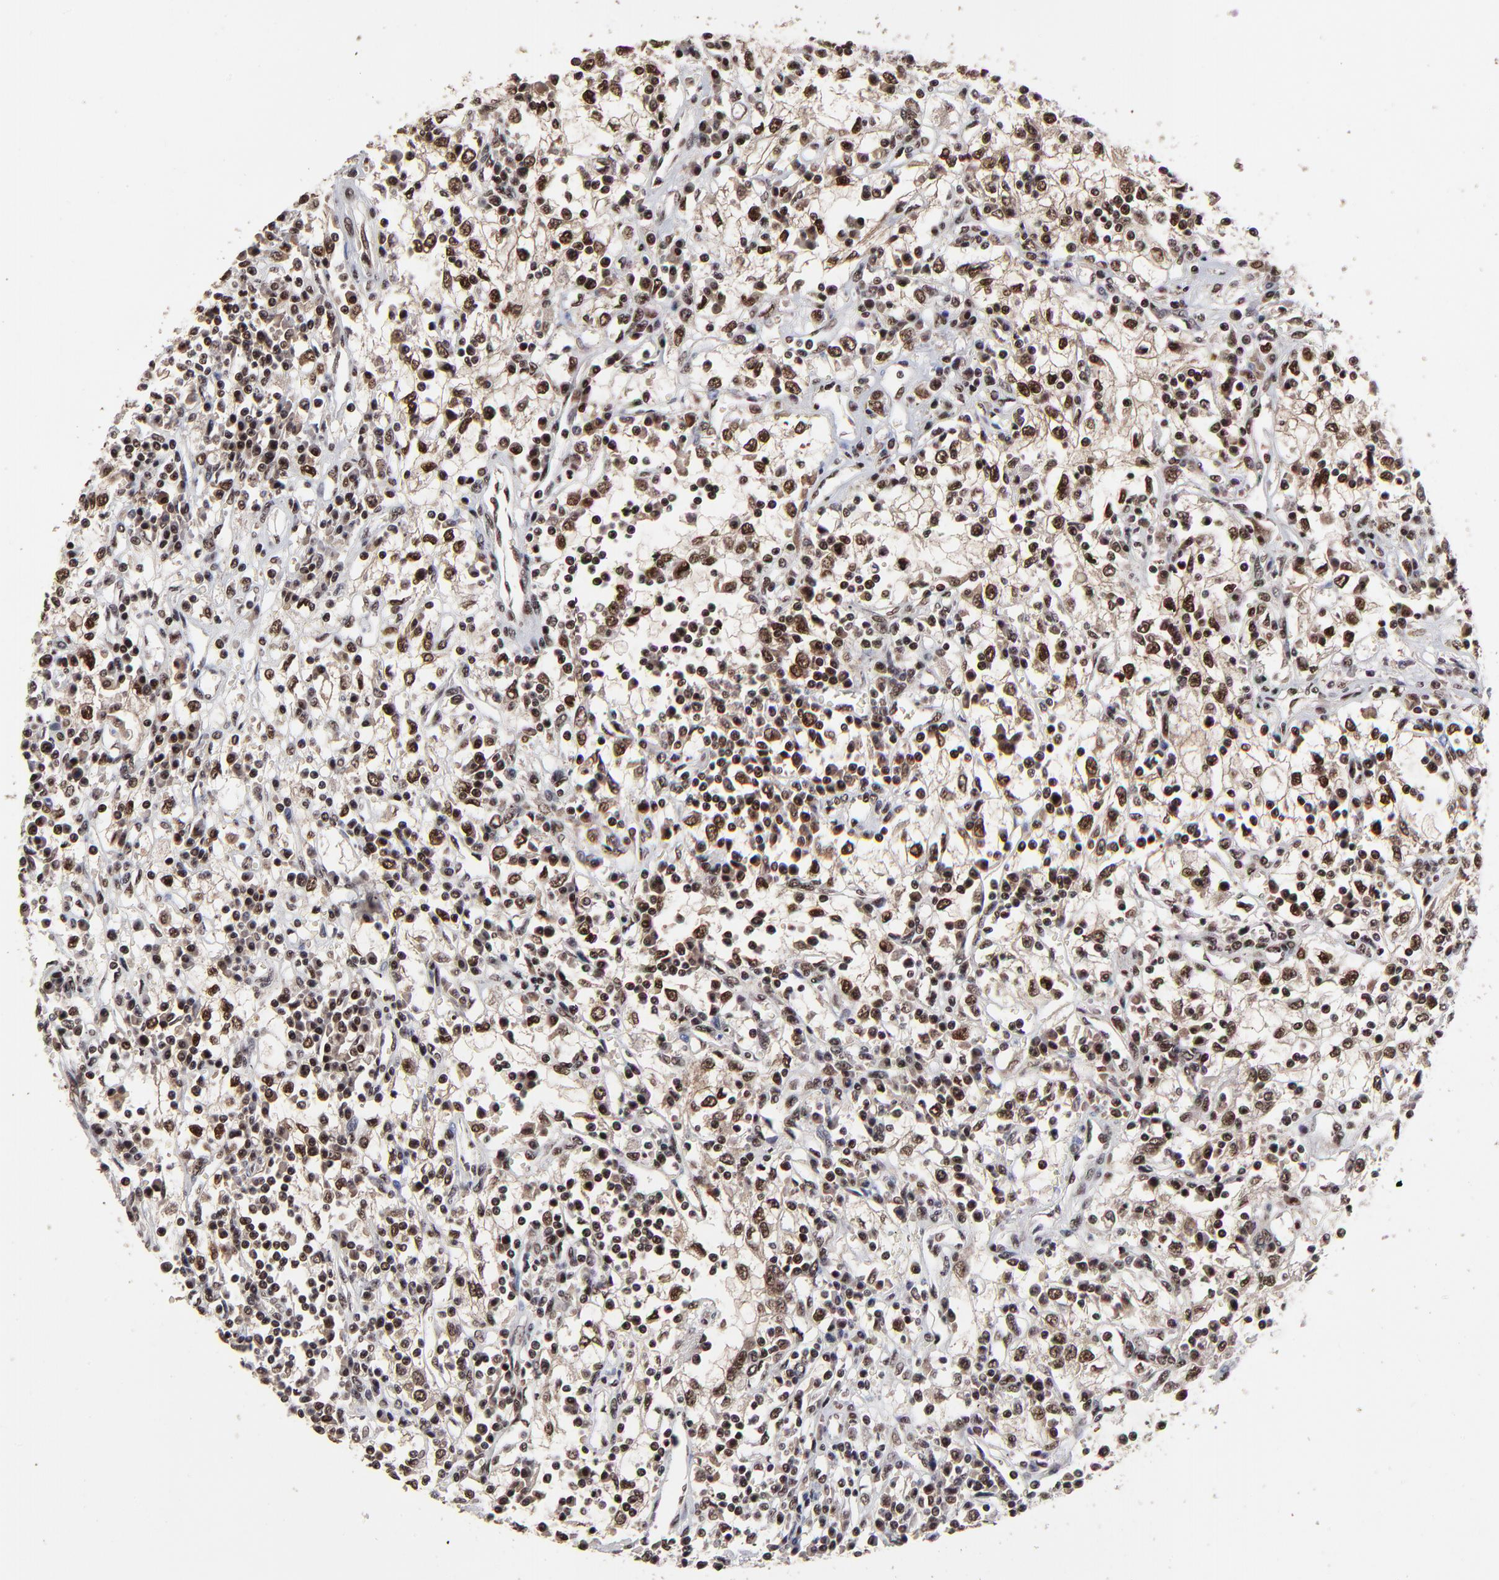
{"staining": {"intensity": "moderate", "quantity": ">75%", "location": "nuclear"}, "tissue": "renal cancer", "cell_type": "Tumor cells", "image_type": "cancer", "snomed": [{"axis": "morphology", "description": "Adenocarcinoma, NOS"}, {"axis": "topography", "description": "Kidney"}], "caption": "The image demonstrates a brown stain indicating the presence of a protein in the nuclear of tumor cells in renal adenocarcinoma. The staining was performed using DAB (3,3'-diaminobenzidine) to visualize the protein expression in brown, while the nuclei were stained in blue with hematoxylin (Magnification: 20x).", "gene": "RBM22", "patient": {"sex": "male", "age": 82}}